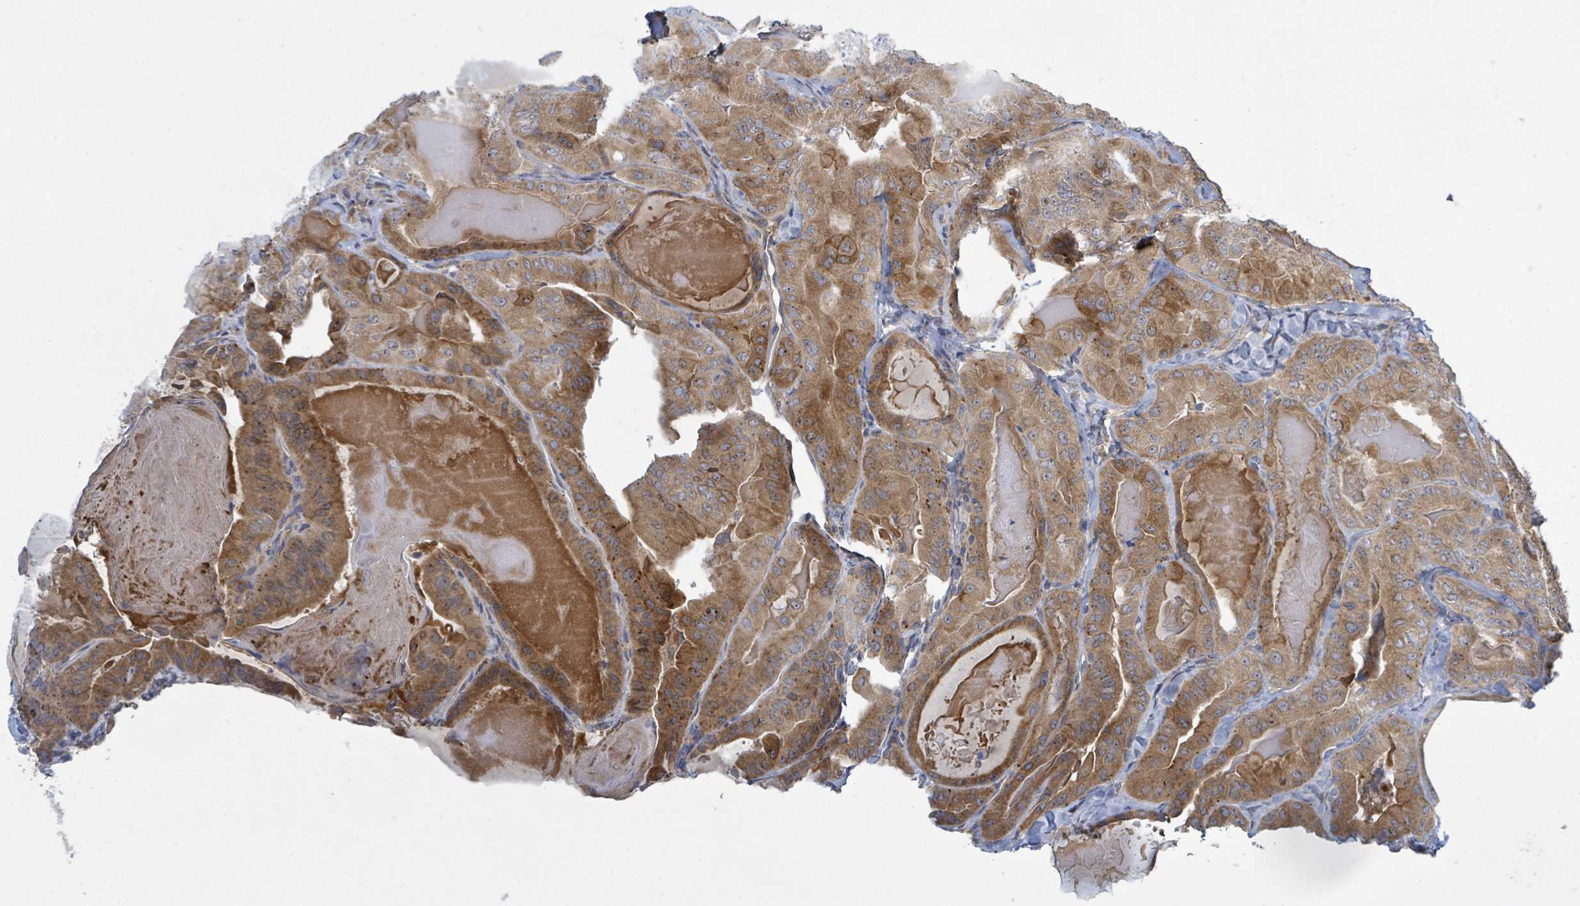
{"staining": {"intensity": "moderate", "quantity": ">75%", "location": "cytoplasmic/membranous"}, "tissue": "thyroid cancer", "cell_type": "Tumor cells", "image_type": "cancer", "snomed": [{"axis": "morphology", "description": "Papillary adenocarcinoma, NOS"}, {"axis": "topography", "description": "Thyroid gland"}], "caption": "Papillary adenocarcinoma (thyroid) stained with immunohistochemistry (IHC) exhibits moderate cytoplasmic/membranous positivity in about >75% of tumor cells.", "gene": "ATP13A1", "patient": {"sex": "female", "age": 68}}